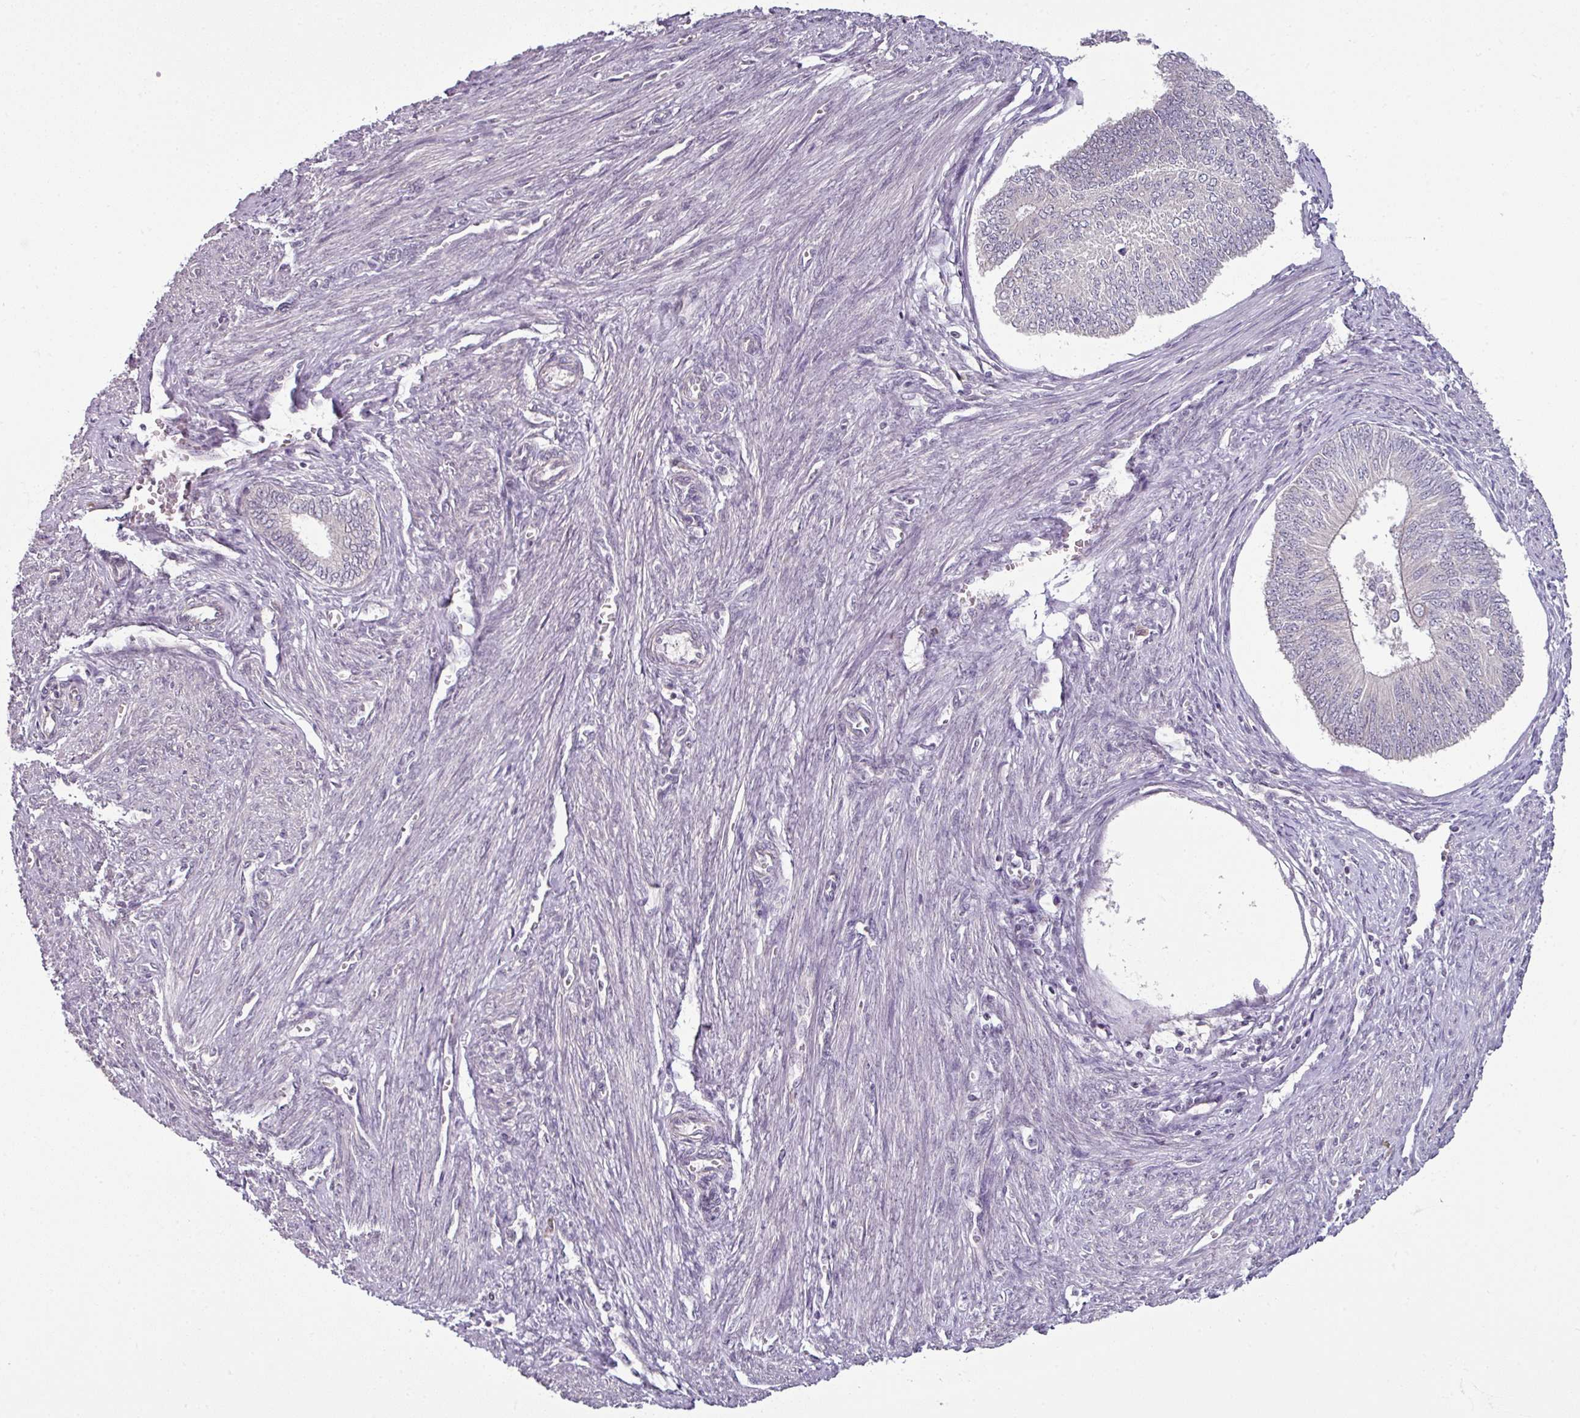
{"staining": {"intensity": "negative", "quantity": "none", "location": "none"}, "tissue": "endometrial cancer", "cell_type": "Tumor cells", "image_type": "cancer", "snomed": [{"axis": "morphology", "description": "Adenocarcinoma, NOS"}, {"axis": "topography", "description": "Endometrium"}], "caption": "This micrograph is of endometrial adenocarcinoma stained with immunohistochemistry to label a protein in brown with the nuclei are counter-stained blue. There is no positivity in tumor cells. (Brightfield microscopy of DAB (3,3'-diaminobenzidine) immunohistochemistry (IHC) at high magnification).", "gene": "OR52D1", "patient": {"sex": "female", "age": 68}}